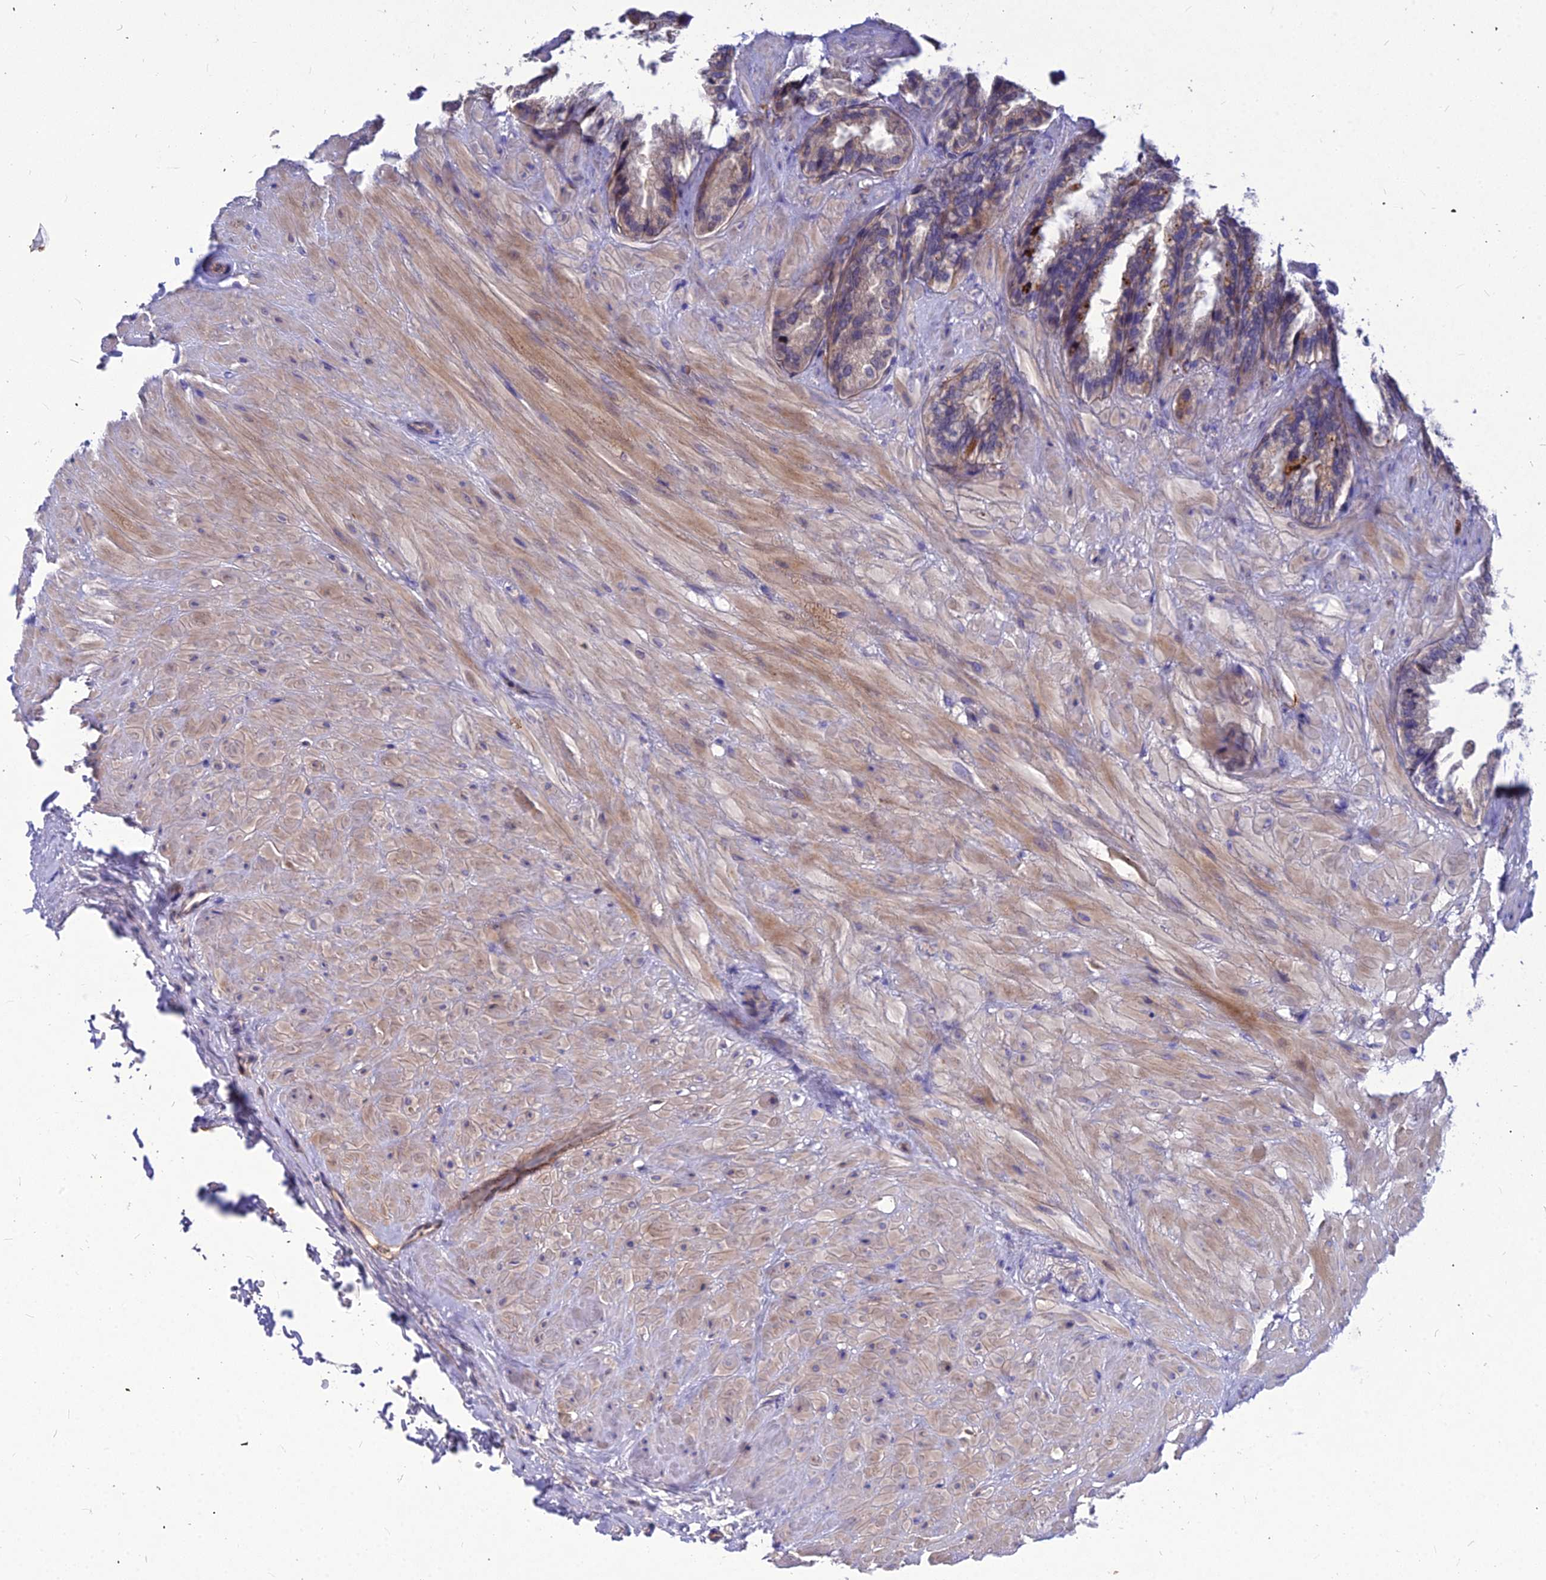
{"staining": {"intensity": "strong", "quantity": "25%-75%", "location": "cytoplasmic/membranous"}, "tissue": "seminal vesicle", "cell_type": "Glandular cells", "image_type": "normal", "snomed": [{"axis": "morphology", "description": "Normal tissue, NOS"}, {"axis": "topography", "description": "Seminal veicle"}], "caption": "Human seminal vesicle stained for a protein (brown) displays strong cytoplasmic/membranous positive staining in approximately 25%-75% of glandular cells.", "gene": "DMRTA1", "patient": {"sex": "male", "age": 46}}